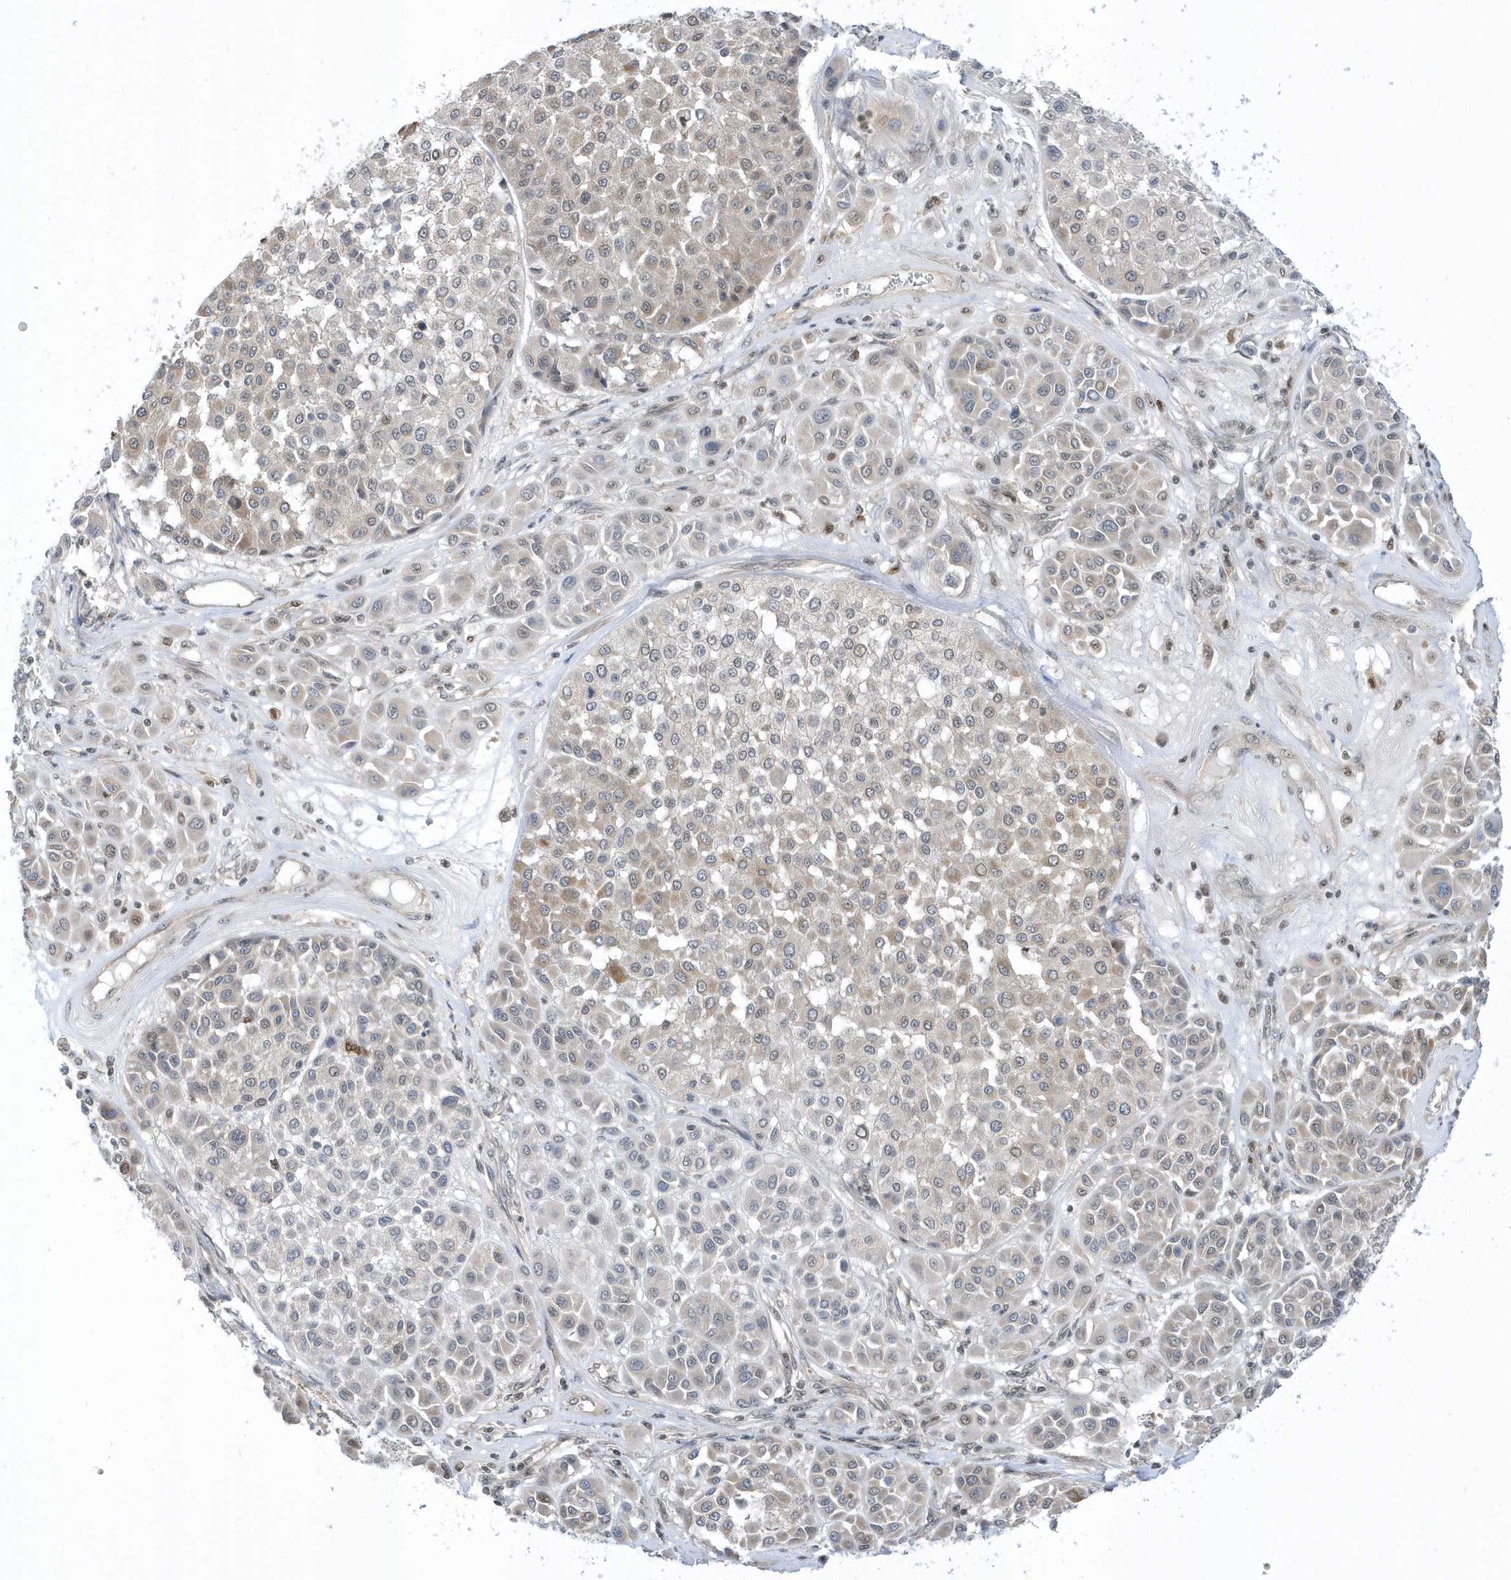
{"staining": {"intensity": "negative", "quantity": "none", "location": "none"}, "tissue": "melanoma", "cell_type": "Tumor cells", "image_type": "cancer", "snomed": [{"axis": "morphology", "description": "Malignant melanoma, Metastatic site"}, {"axis": "topography", "description": "Soft tissue"}], "caption": "Tumor cells show no significant protein expression in malignant melanoma (metastatic site).", "gene": "ZNF740", "patient": {"sex": "male", "age": 41}}